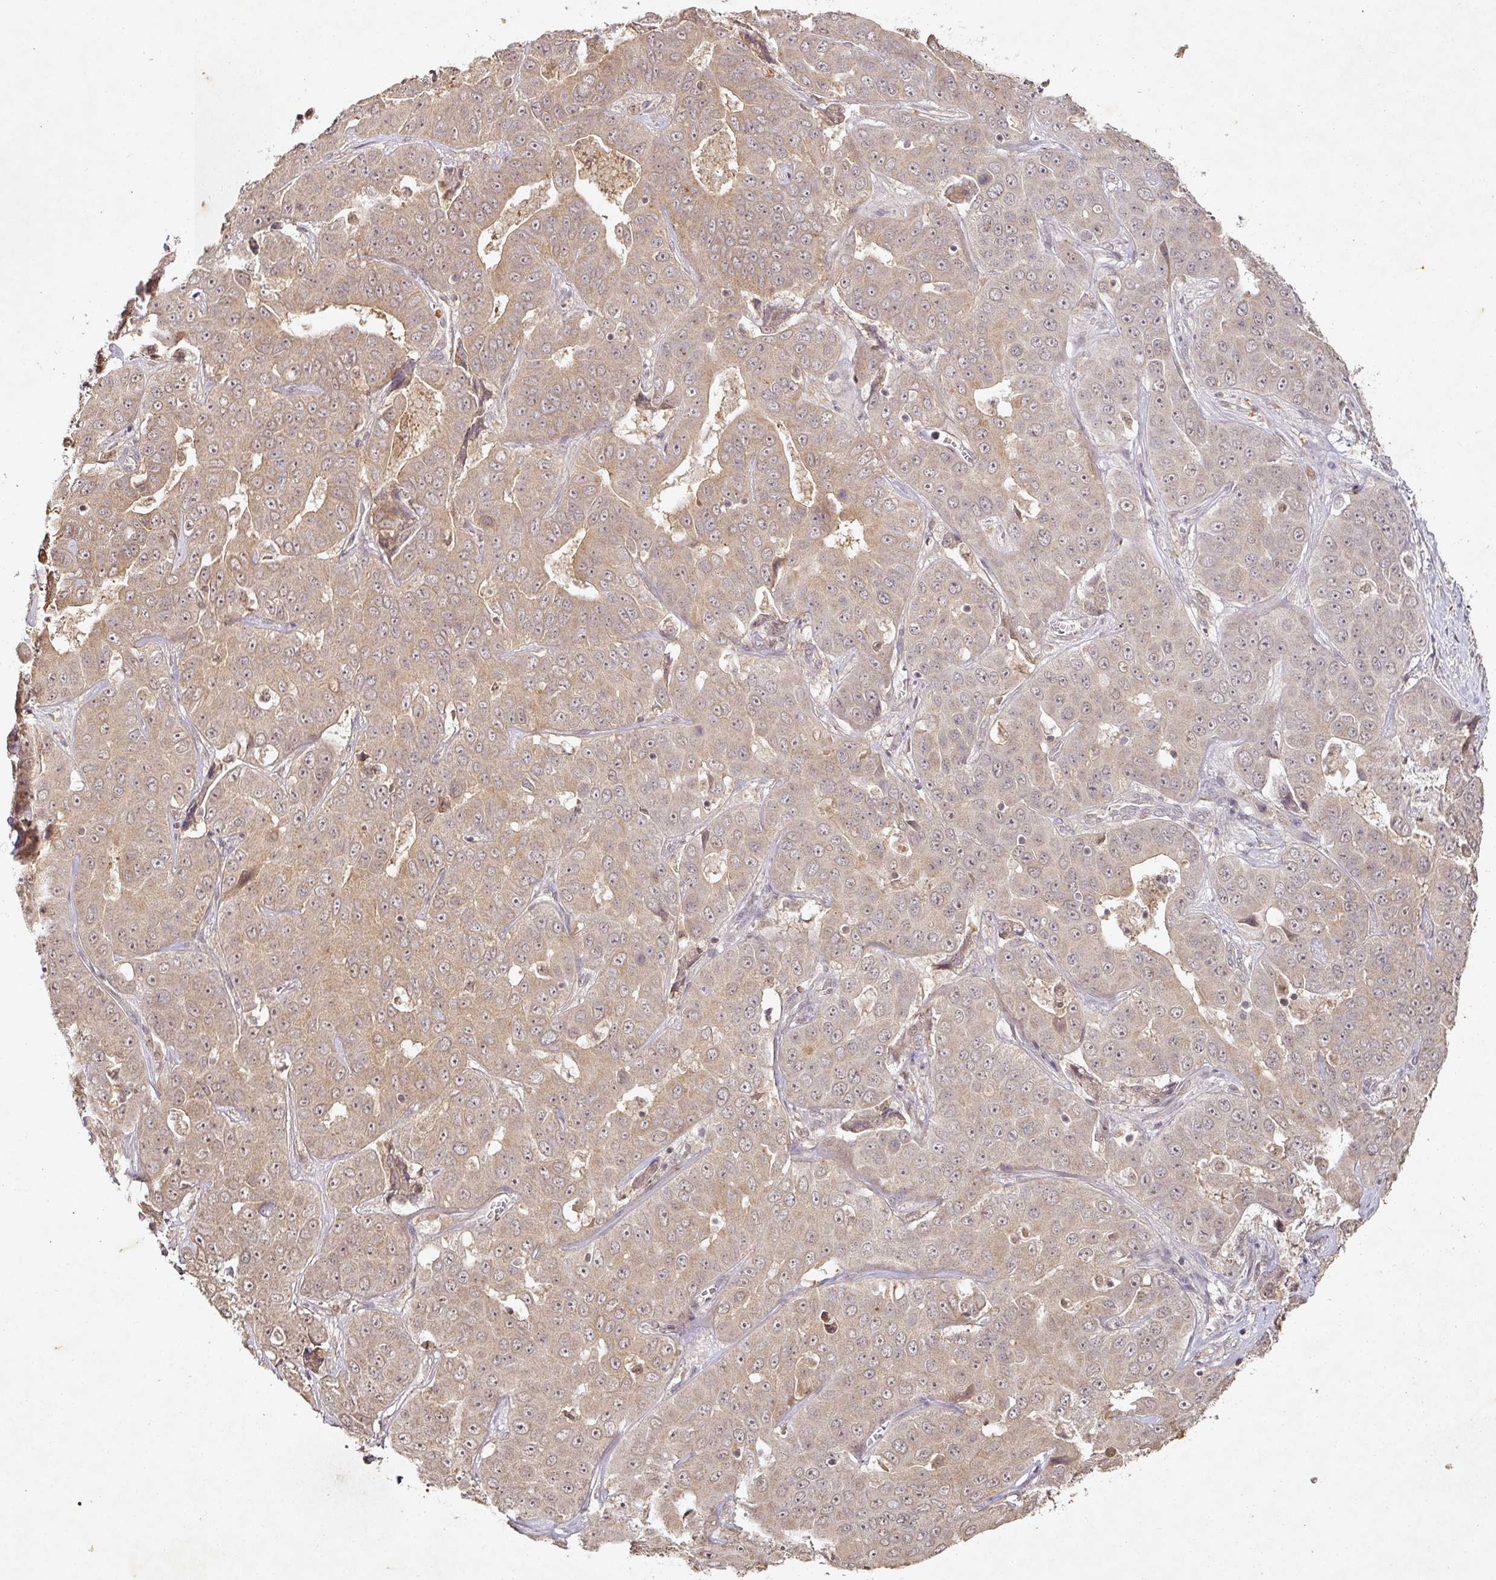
{"staining": {"intensity": "weak", "quantity": "25%-75%", "location": "cytoplasmic/membranous,nuclear"}, "tissue": "liver cancer", "cell_type": "Tumor cells", "image_type": "cancer", "snomed": [{"axis": "morphology", "description": "Cholangiocarcinoma"}, {"axis": "topography", "description": "Liver"}], "caption": "Cholangiocarcinoma (liver) was stained to show a protein in brown. There is low levels of weak cytoplasmic/membranous and nuclear expression in about 25%-75% of tumor cells. (DAB IHC with brightfield microscopy, high magnification).", "gene": "CAPN5", "patient": {"sex": "female", "age": 52}}